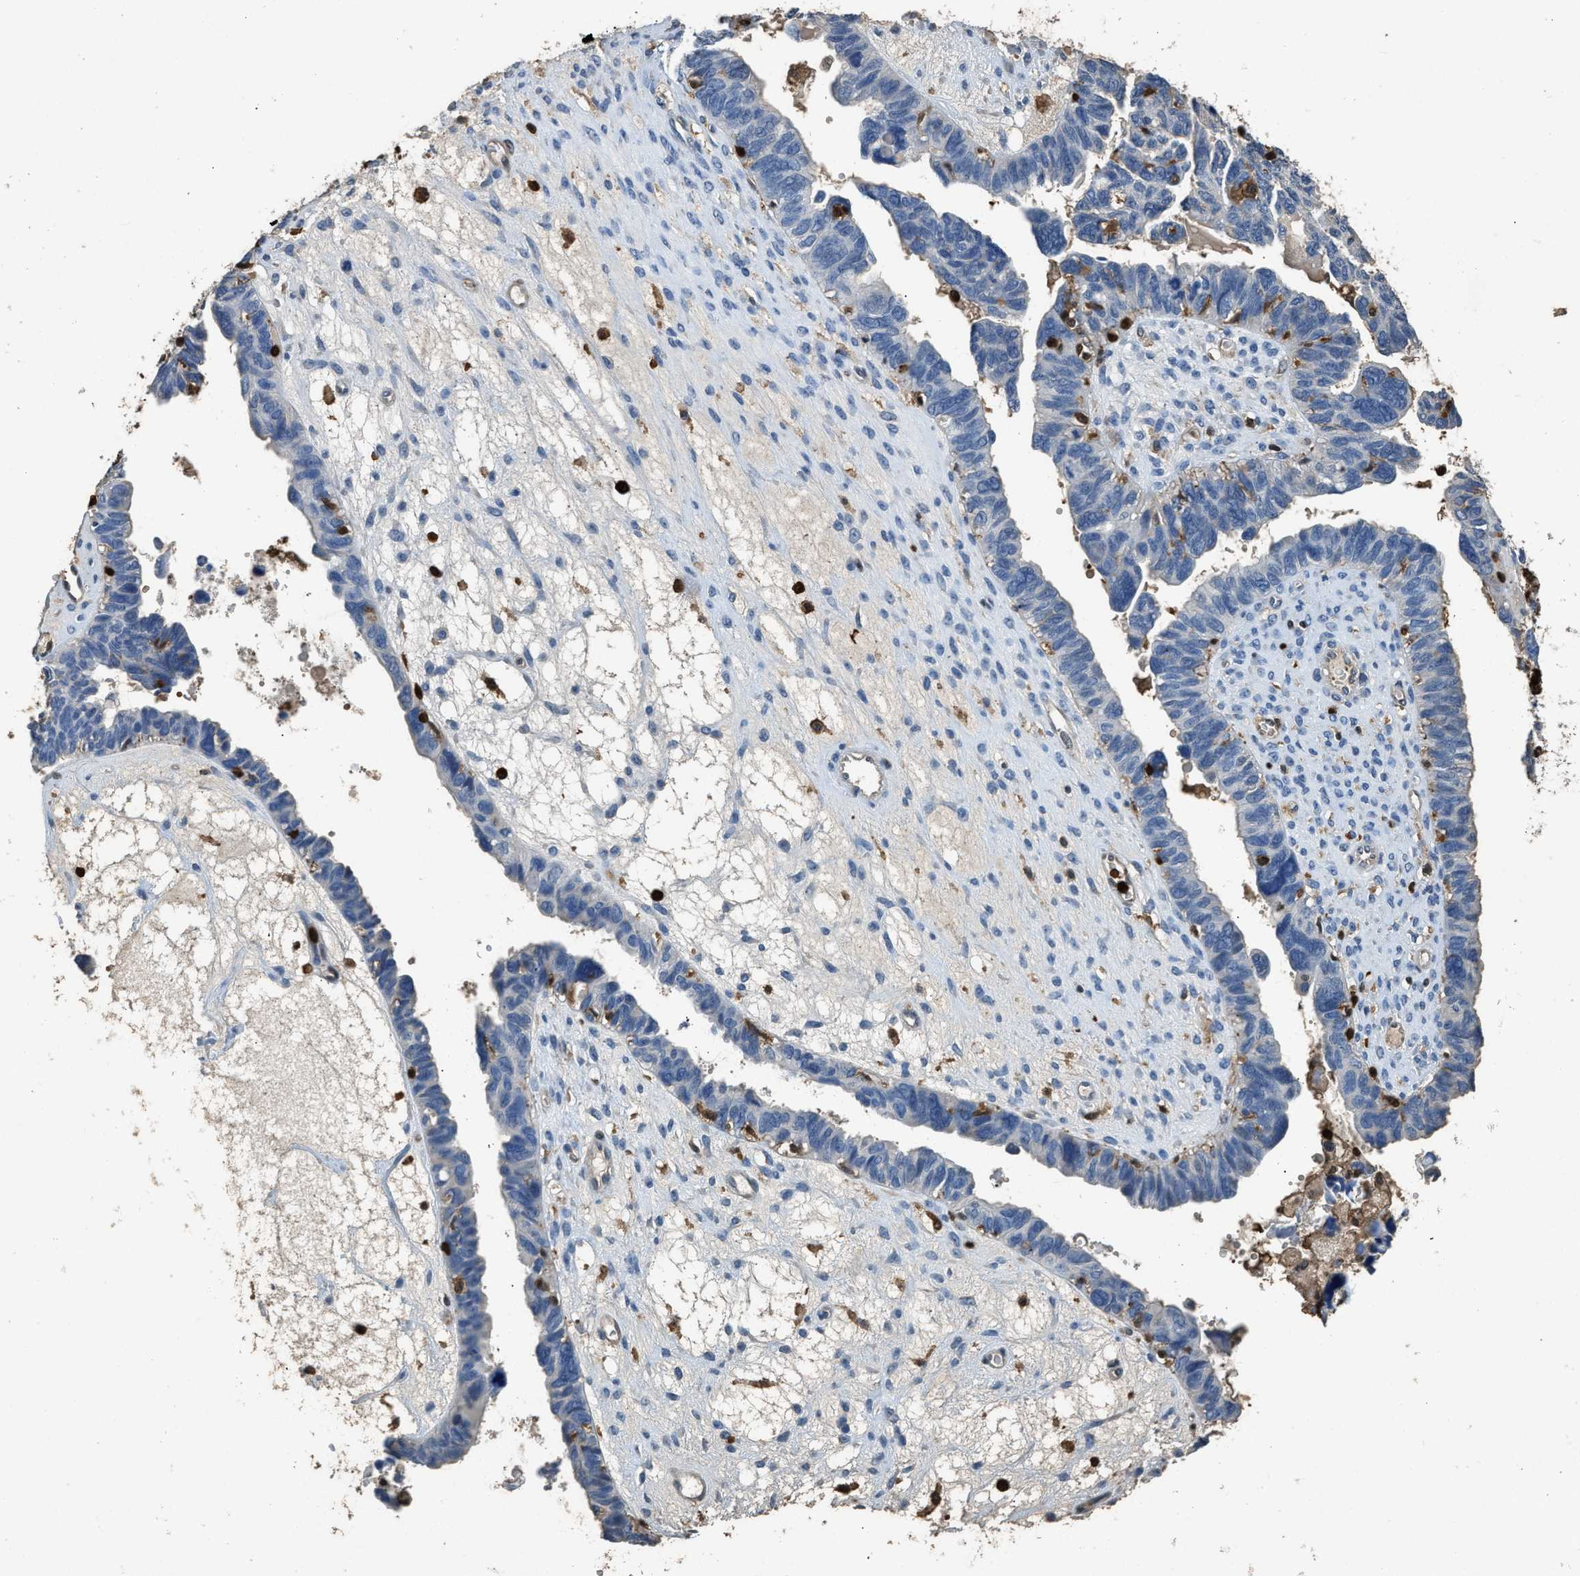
{"staining": {"intensity": "negative", "quantity": "none", "location": "none"}, "tissue": "ovarian cancer", "cell_type": "Tumor cells", "image_type": "cancer", "snomed": [{"axis": "morphology", "description": "Cystadenocarcinoma, serous, NOS"}, {"axis": "topography", "description": "Ovary"}], "caption": "This micrograph is of ovarian cancer stained with immunohistochemistry (IHC) to label a protein in brown with the nuclei are counter-stained blue. There is no staining in tumor cells.", "gene": "ARHGDIB", "patient": {"sex": "female", "age": 79}}